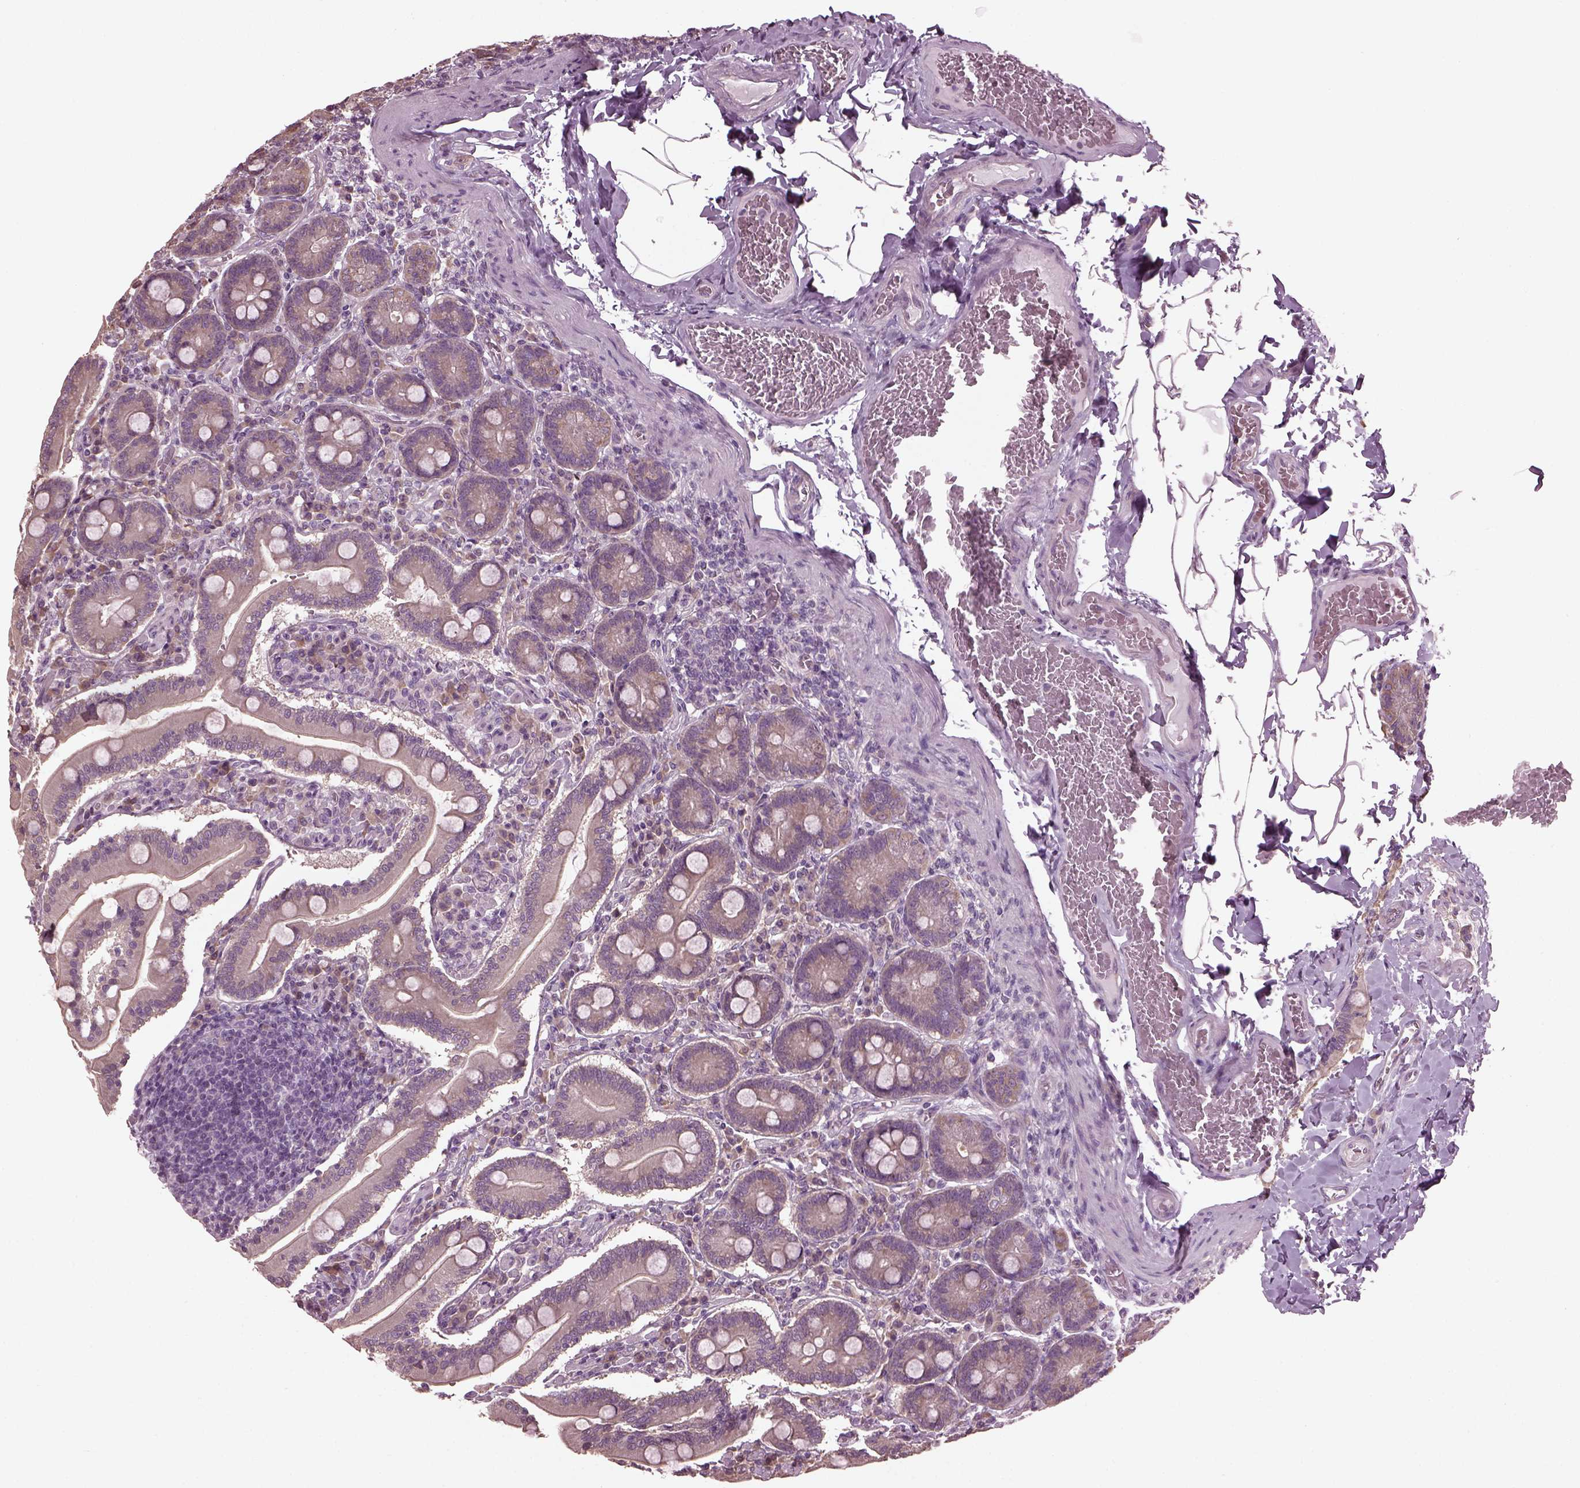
{"staining": {"intensity": "weak", "quantity": "<25%", "location": "cytoplasmic/membranous"}, "tissue": "small intestine", "cell_type": "Glandular cells", "image_type": "normal", "snomed": [{"axis": "morphology", "description": "Normal tissue, NOS"}, {"axis": "topography", "description": "Small intestine"}], "caption": "An immunohistochemistry (IHC) histopathology image of benign small intestine is shown. There is no staining in glandular cells of small intestine.", "gene": "CABP5", "patient": {"sex": "male", "age": 37}}